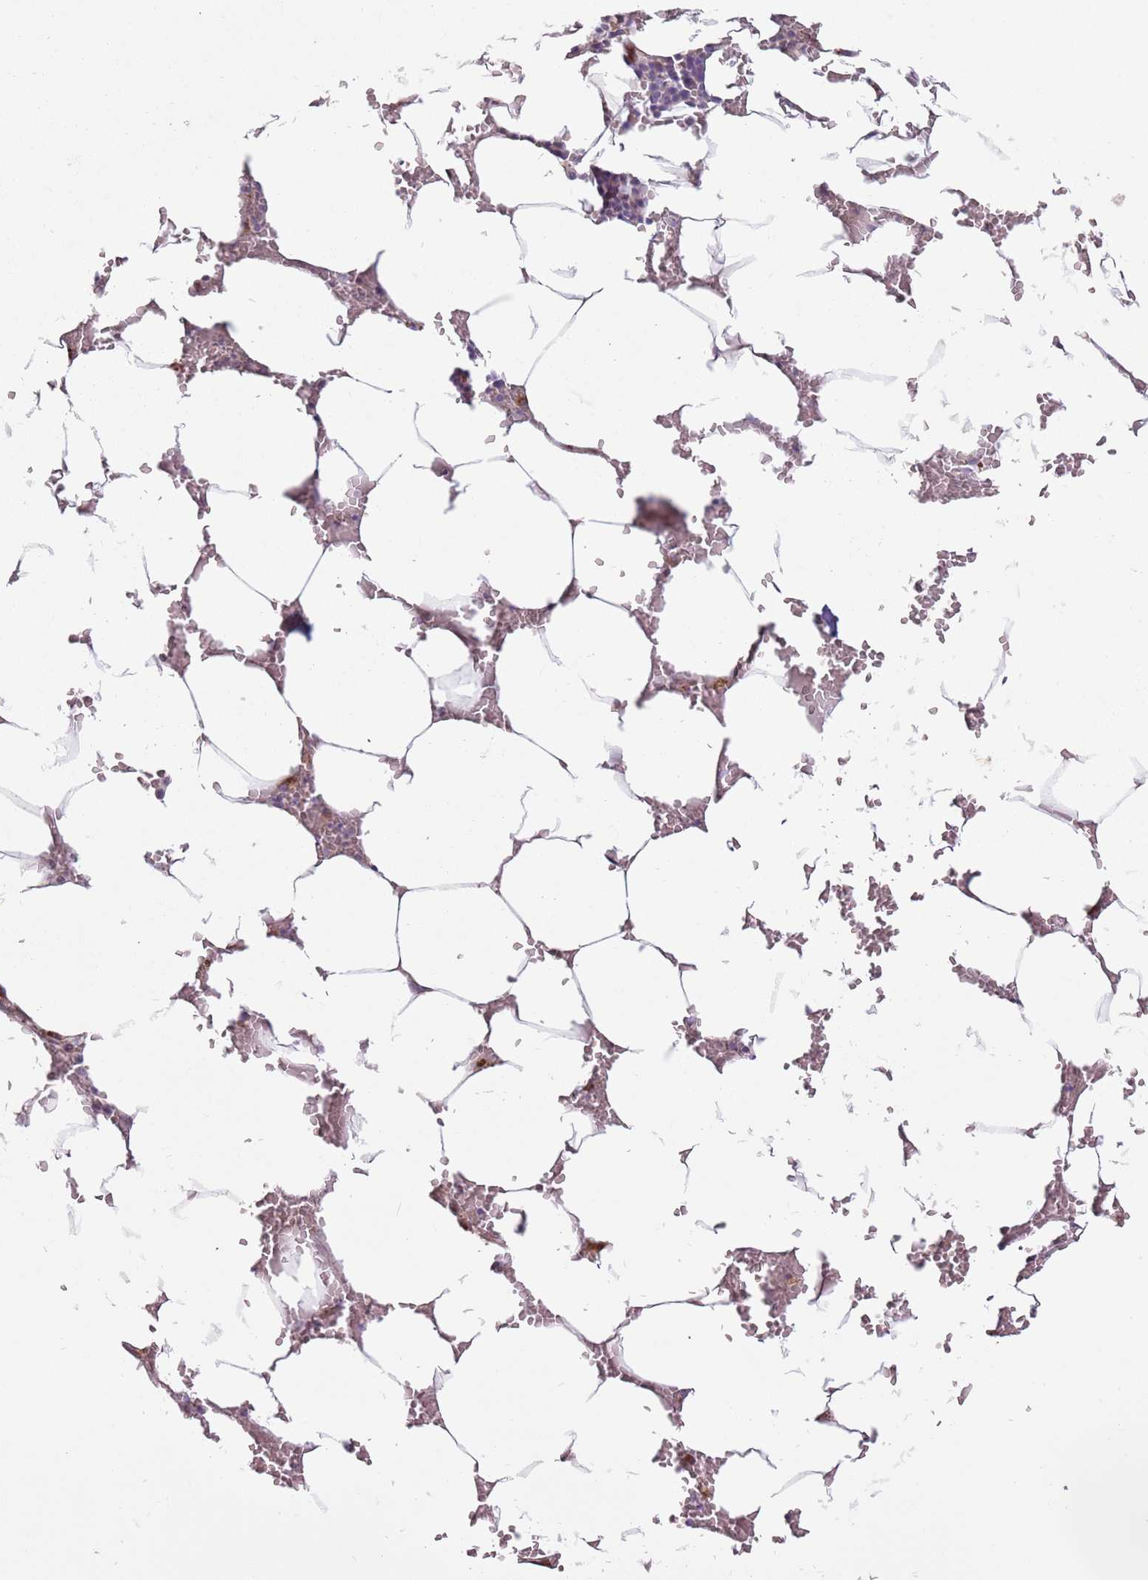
{"staining": {"intensity": "negative", "quantity": "none", "location": "none"}, "tissue": "bone marrow", "cell_type": "Hematopoietic cells", "image_type": "normal", "snomed": [{"axis": "morphology", "description": "Normal tissue, NOS"}, {"axis": "topography", "description": "Bone marrow"}], "caption": "IHC histopathology image of normal bone marrow stained for a protein (brown), which demonstrates no staining in hematopoietic cells. (DAB immunohistochemistry, high magnification).", "gene": "CCDC150", "patient": {"sex": "male", "age": 70}}